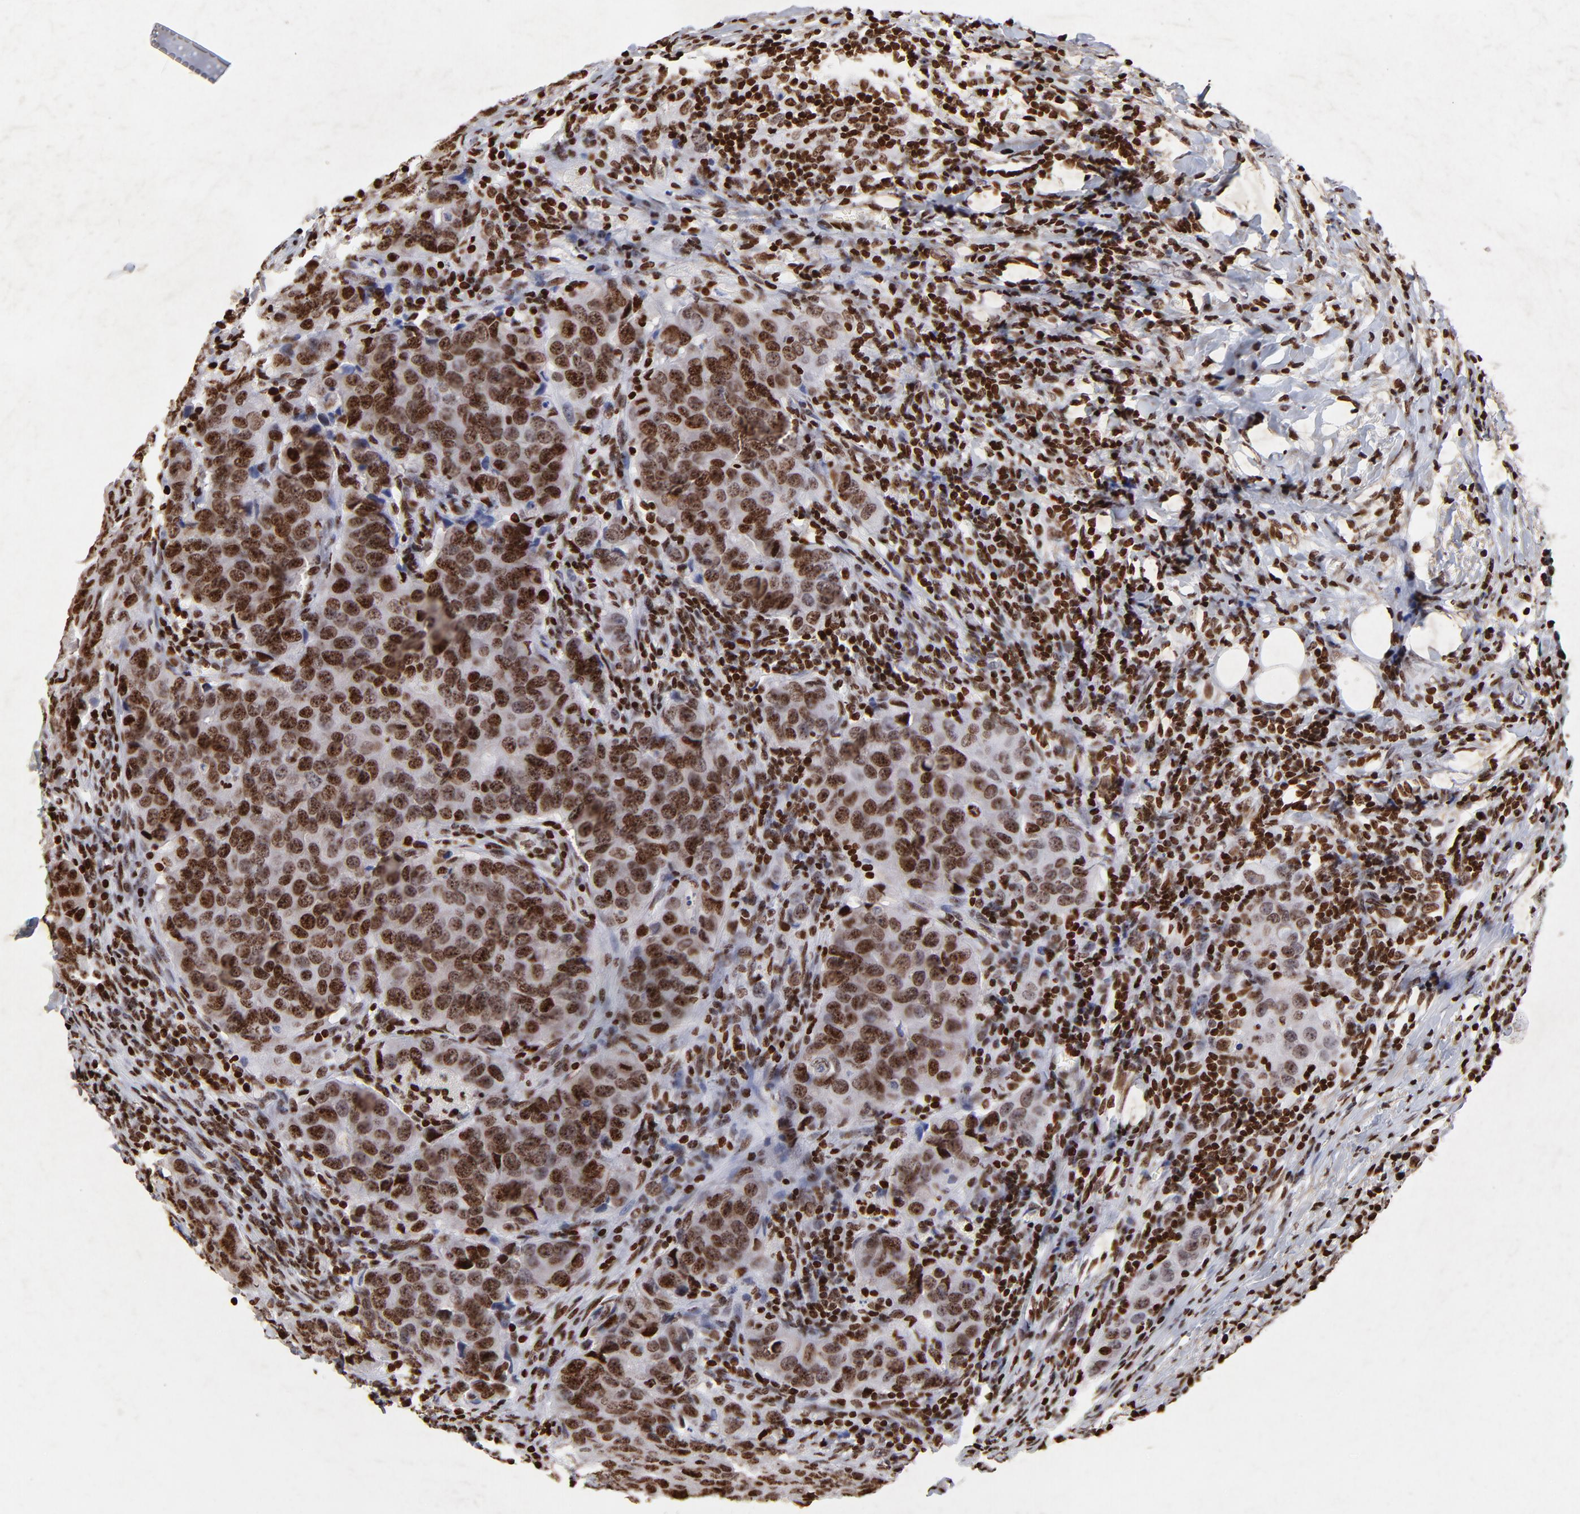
{"staining": {"intensity": "strong", "quantity": ">75%", "location": "nuclear"}, "tissue": "breast cancer", "cell_type": "Tumor cells", "image_type": "cancer", "snomed": [{"axis": "morphology", "description": "Duct carcinoma"}, {"axis": "topography", "description": "Breast"}], "caption": "A high-resolution image shows IHC staining of breast intraductal carcinoma, which displays strong nuclear positivity in approximately >75% of tumor cells. (Stains: DAB (3,3'-diaminobenzidine) in brown, nuclei in blue, Microscopy: brightfield microscopy at high magnification).", "gene": "FBH1", "patient": {"sex": "female", "age": 54}}